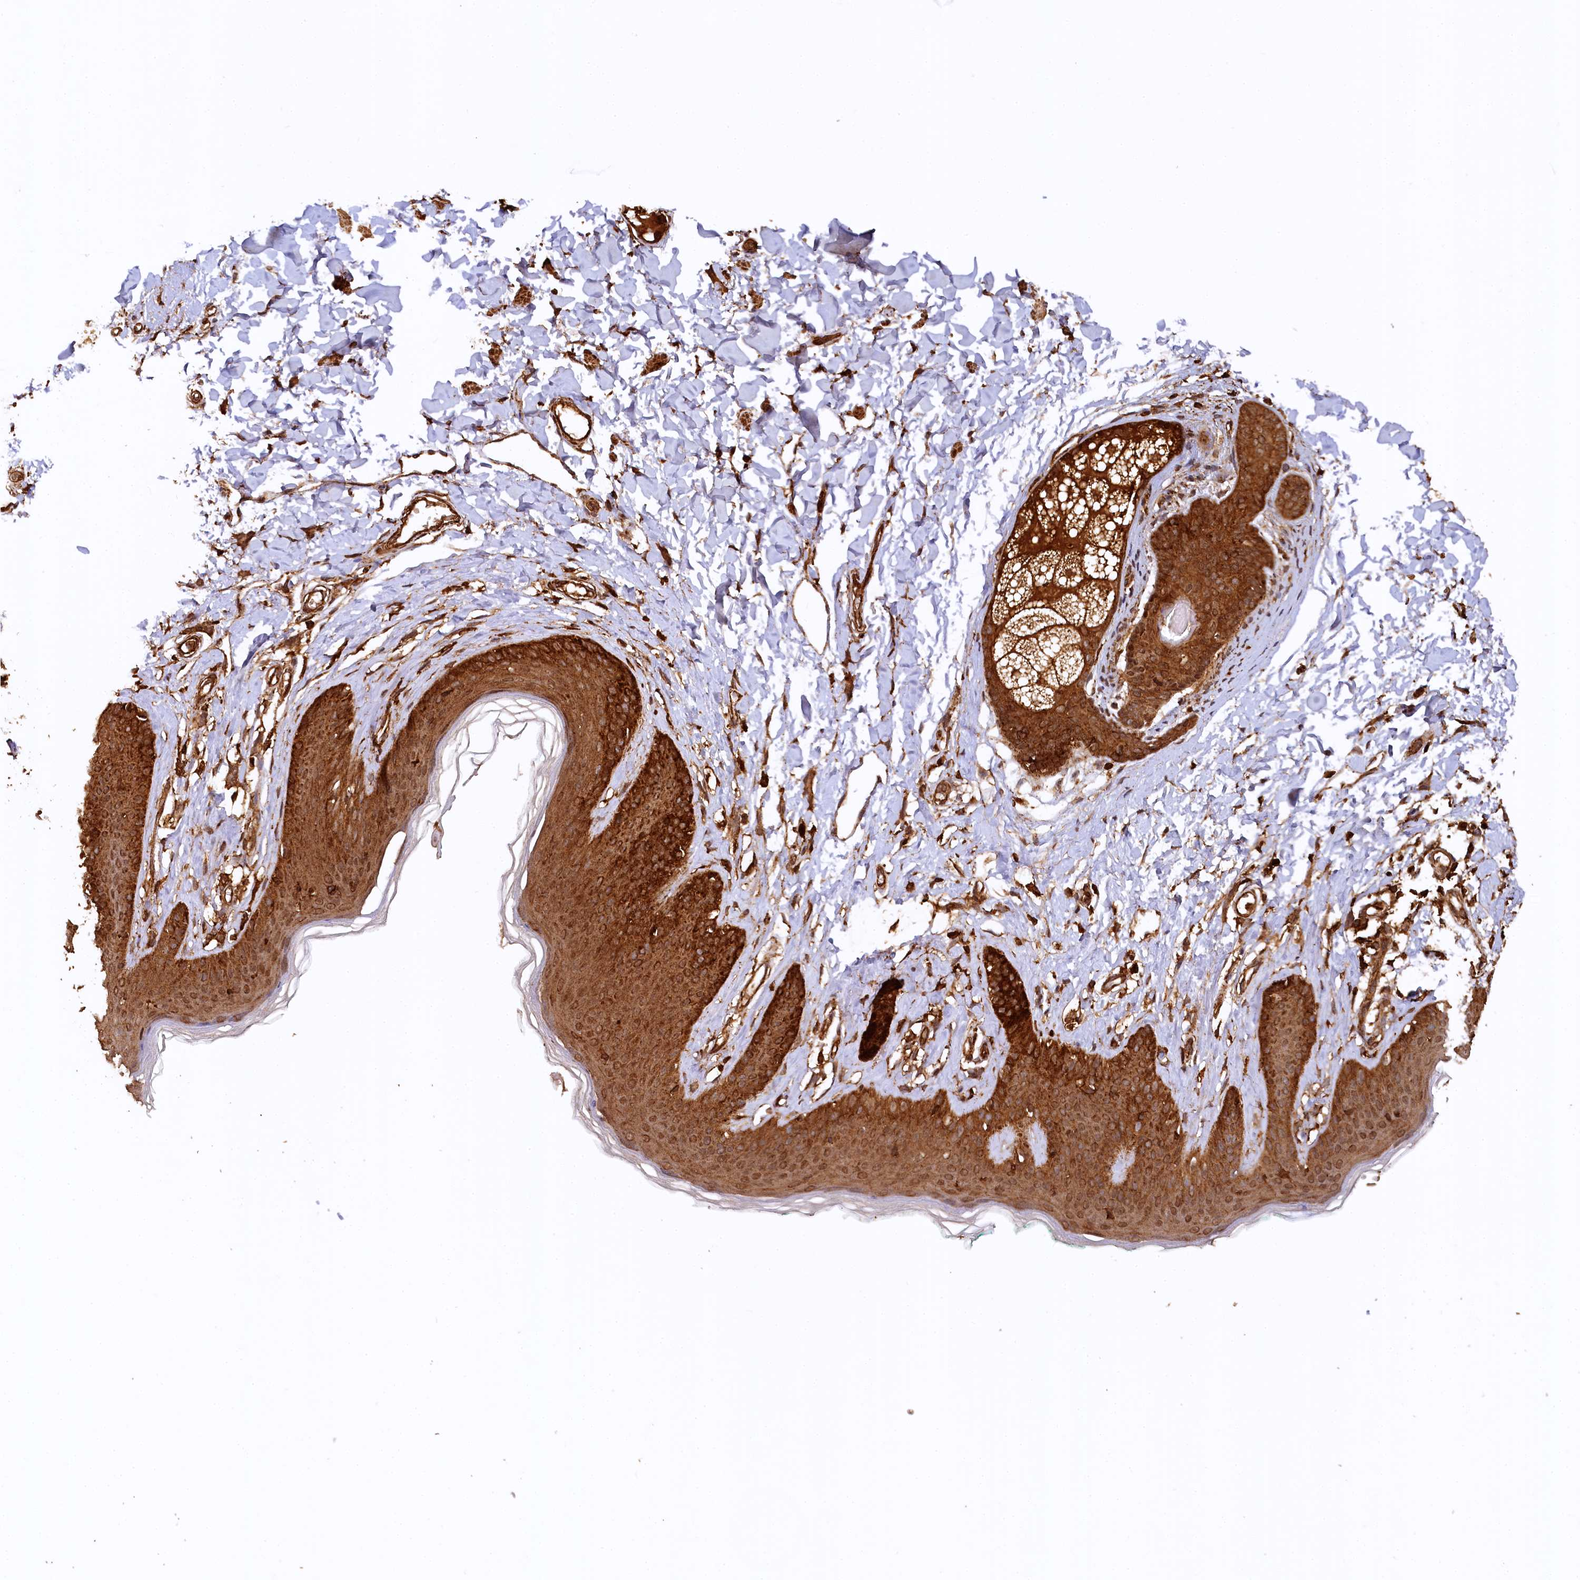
{"staining": {"intensity": "strong", "quantity": ">75%", "location": "cytoplasmic/membranous"}, "tissue": "skin", "cell_type": "Epidermal cells", "image_type": "normal", "snomed": [{"axis": "morphology", "description": "Normal tissue, NOS"}, {"axis": "morphology", "description": "Squamous cell carcinoma, NOS"}, {"axis": "topography", "description": "Vulva"}], "caption": "The histopathology image exhibits immunohistochemical staining of benign skin. There is strong cytoplasmic/membranous staining is seen in approximately >75% of epidermal cells.", "gene": "STUB1", "patient": {"sex": "female", "age": 85}}